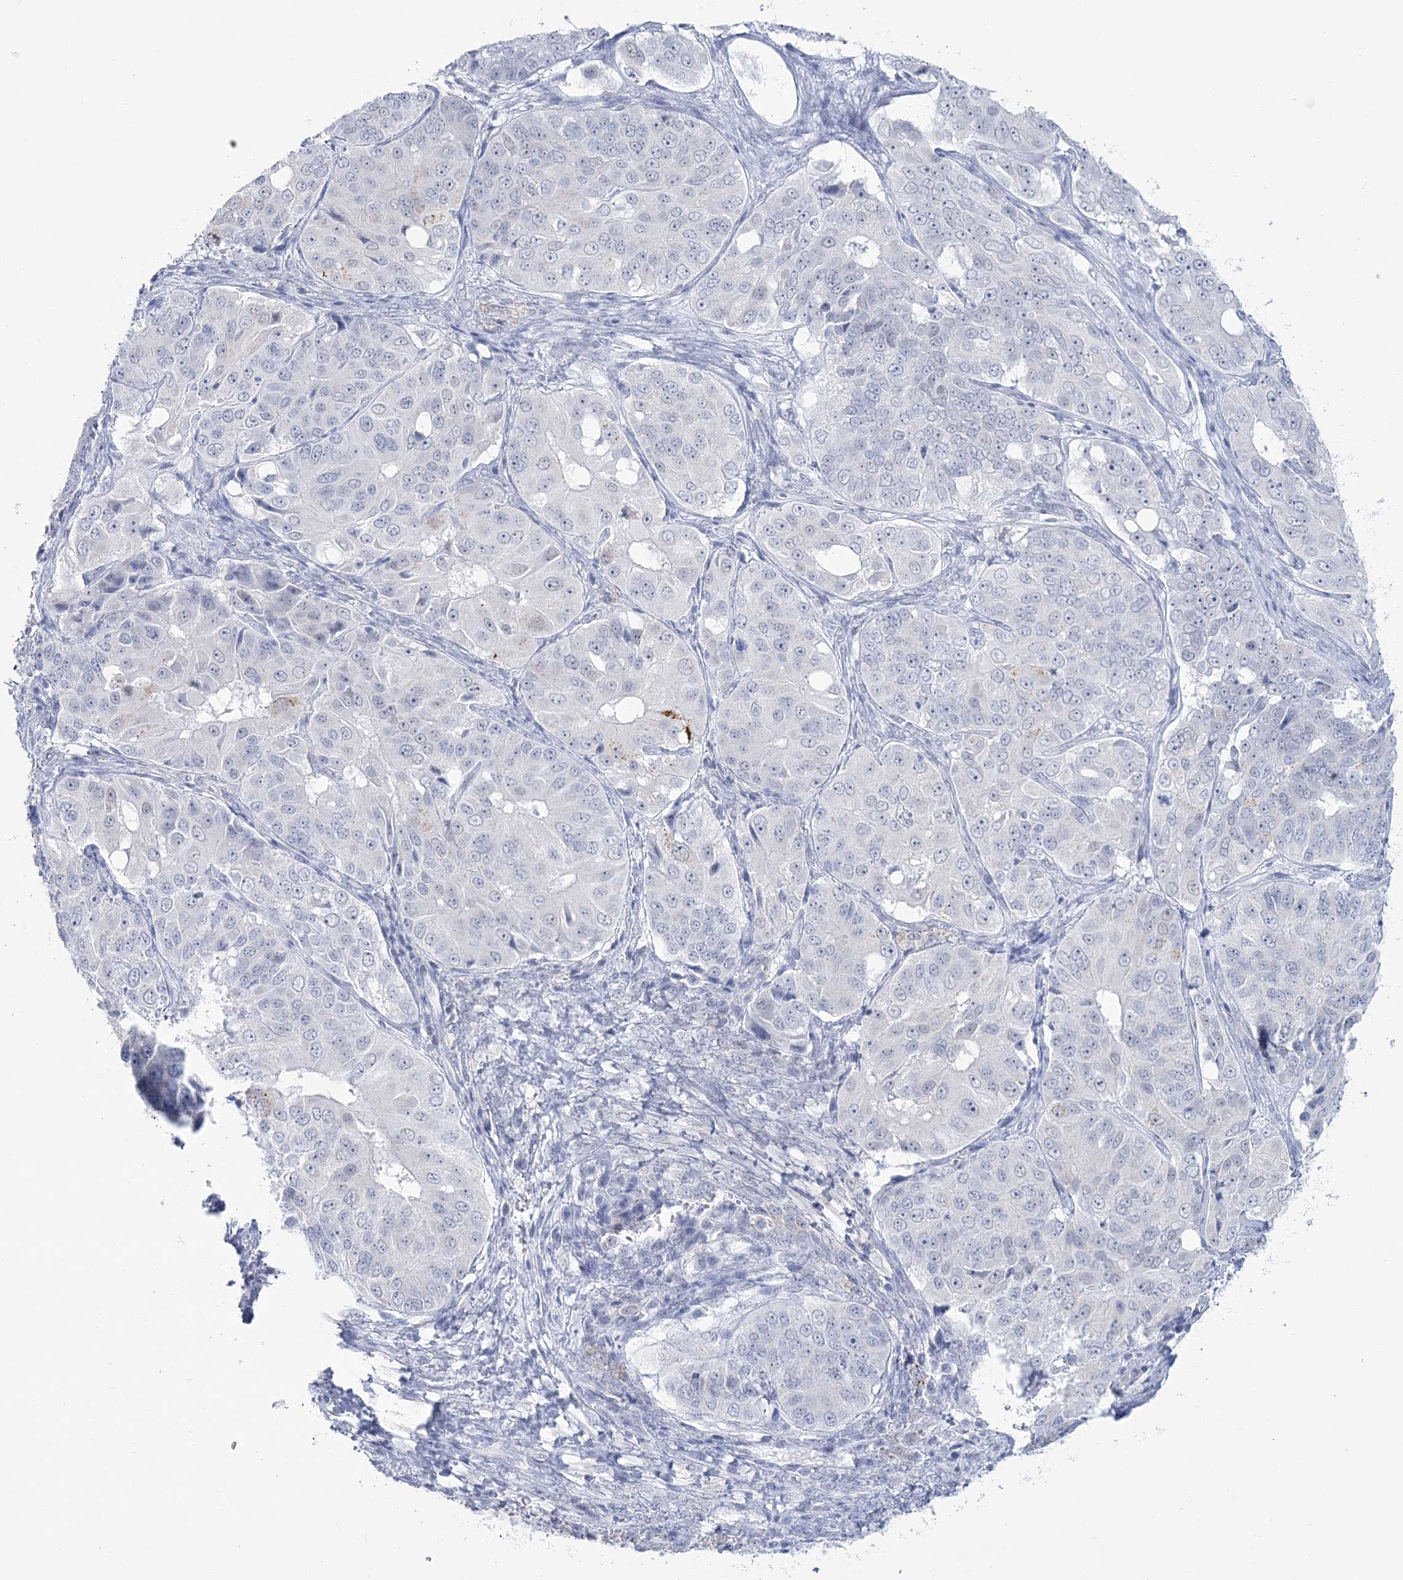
{"staining": {"intensity": "negative", "quantity": "none", "location": "none"}, "tissue": "ovarian cancer", "cell_type": "Tumor cells", "image_type": "cancer", "snomed": [{"axis": "morphology", "description": "Carcinoma, endometroid"}, {"axis": "topography", "description": "Ovary"}], "caption": "Immunohistochemistry (IHC) image of human ovarian cancer (endometroid carcinoma) stained for a protein (brown), which exhibits no staining in tumor cells.", "gene": "ZNF843", "patient": {"sex": "female", "age": 51}}